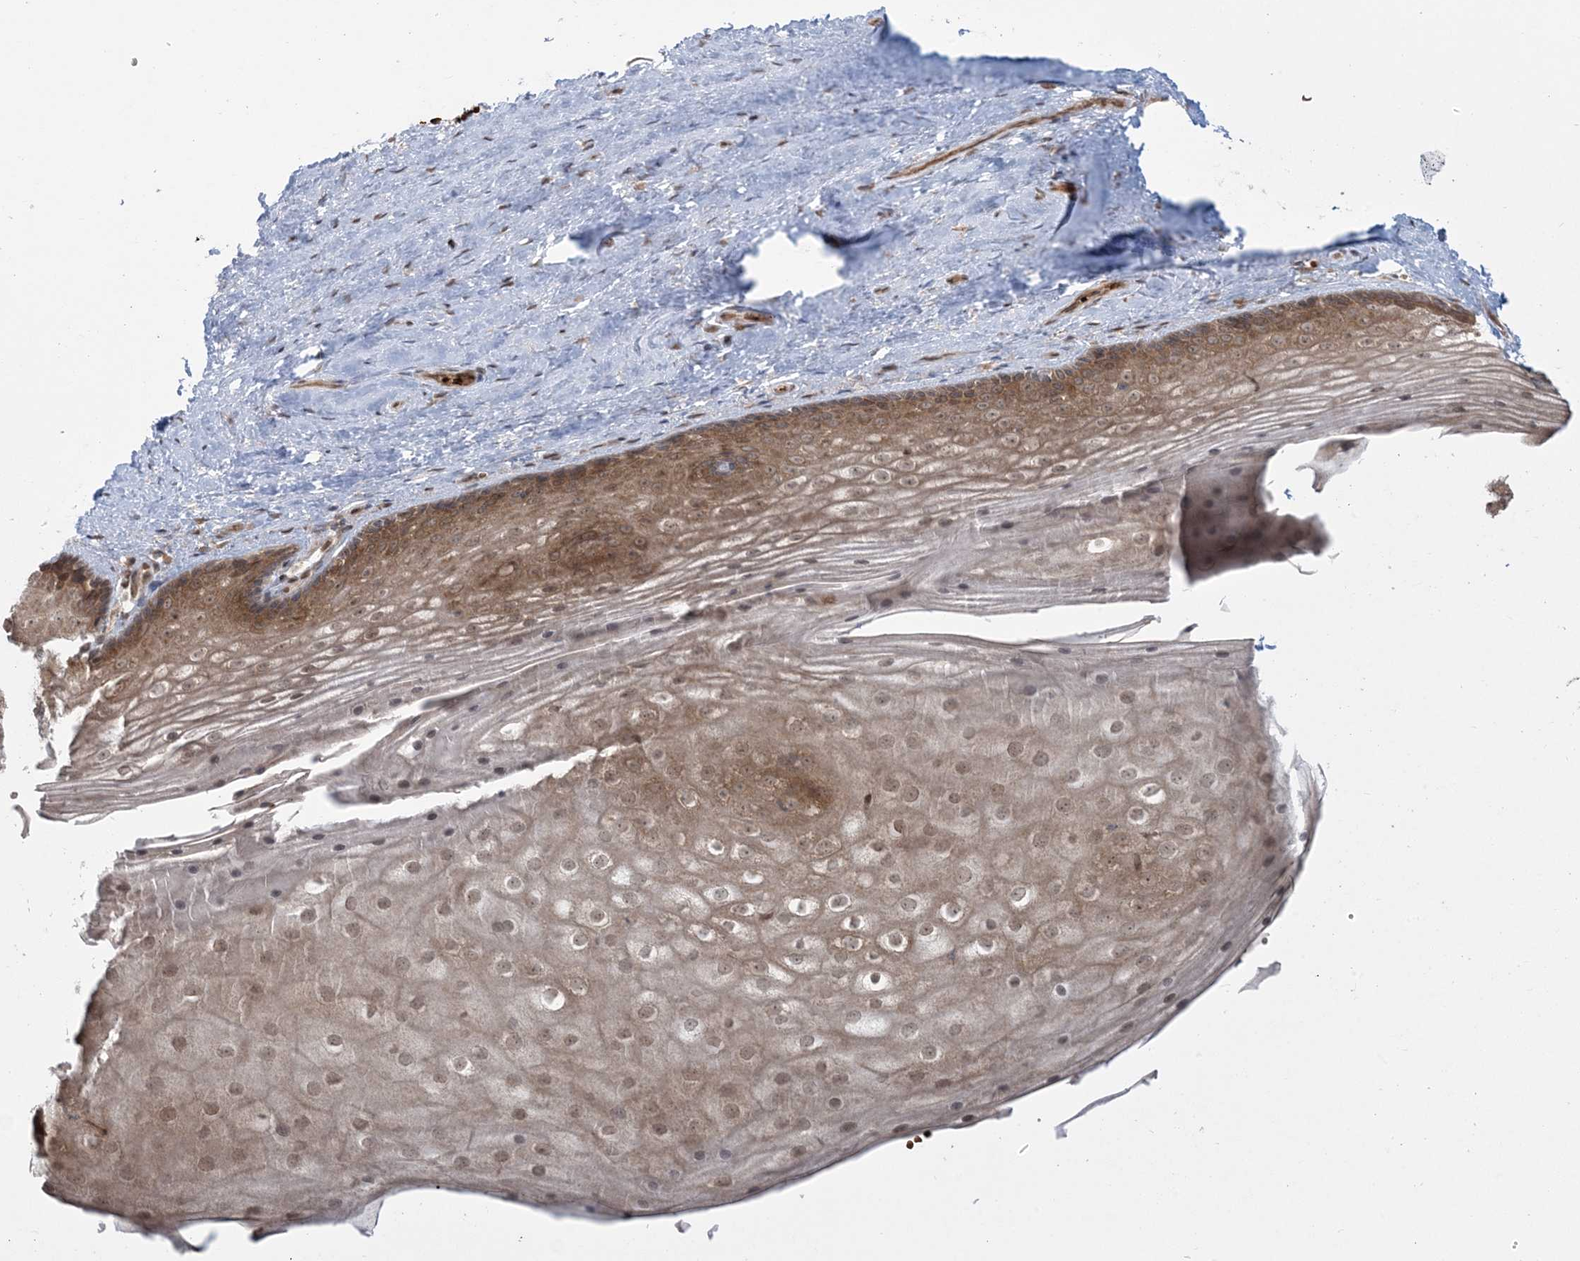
{"staining": {"intensity": "moderate", "quantity": "25%-75%", "location": "cytoplasmic/membranous"}, "tissue": "vagina", "cell_type": "Squamous epithelial cells", "image_type": "normal", "snomed": [{"axis": "morphology", "description": "Normal tissue, NOS"}, {"axis": "topography", "description": "Vagina"}], "caption": "Protein expression by immunohistochemistry (IHC) exhibits moderate cytoplasmic/membranous staining in about 25%-75% of squamous epithelial cells in unremarkable vagina. (IHC, brightfield microscopy, high magnification).", "gene": "ABCF3", "patient": {"sex": "female", "age": 46}}